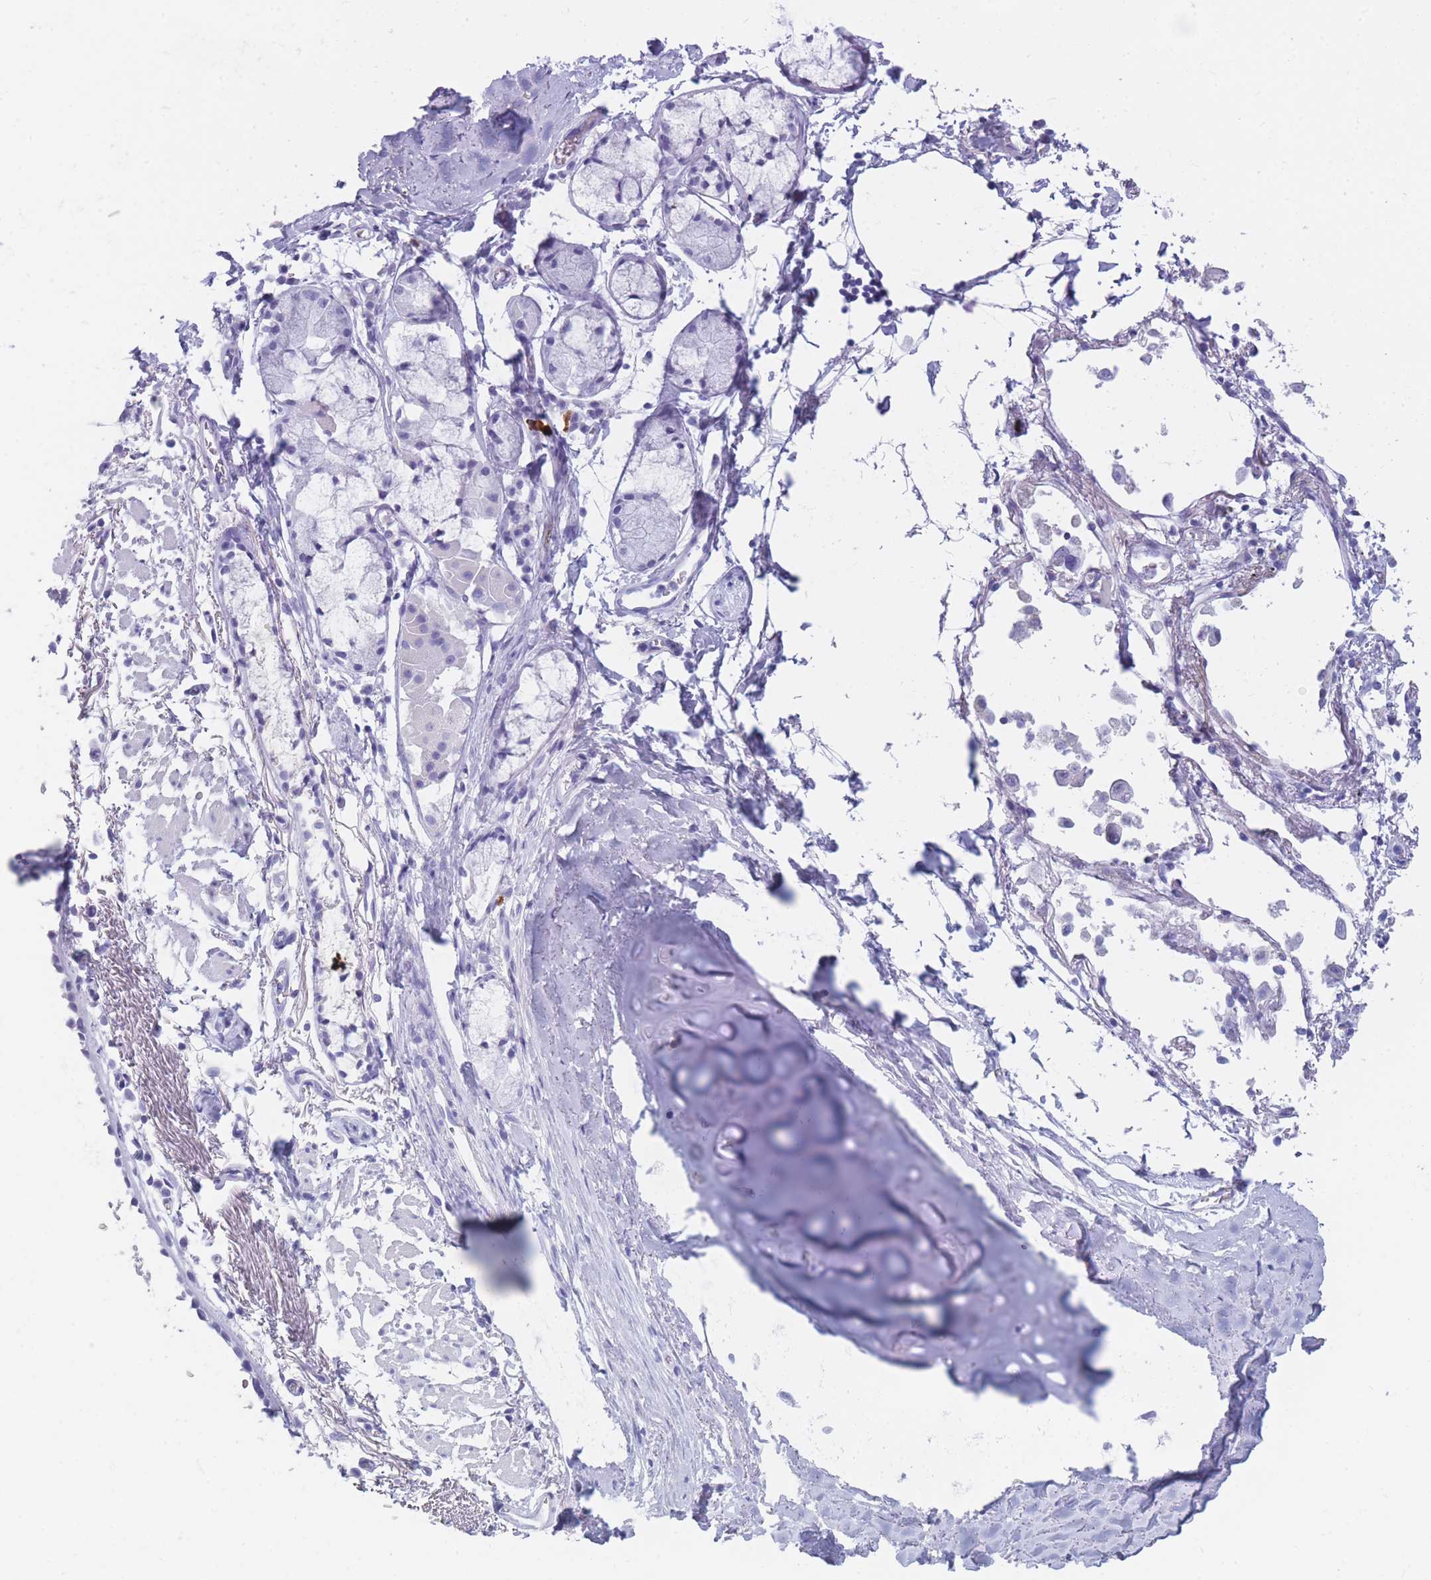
{"staining": {"intensity": "negative", "quantity": "none", "location": "none"}, "tissue": "adipose tissue", "cell_type": "Adipocytes", "image_type": "normal", "snomed": [{"axis": "morphology", "description": "Normal tissue, NOS"}, {"axis": "topography", "description": "Cartilage tissue"}], "caption": "Adipocytes show no significant staining in normal adipose tissue. (Stains: DAB (3,3'-diaminobenzidine) immunohistochemistry (IHC) with hematoxylin counter stain, Microscopy: brightfield microscopy at high magnification).", "gene": "TNFSF11", "patient": {"sex": "male", "age": 73}}